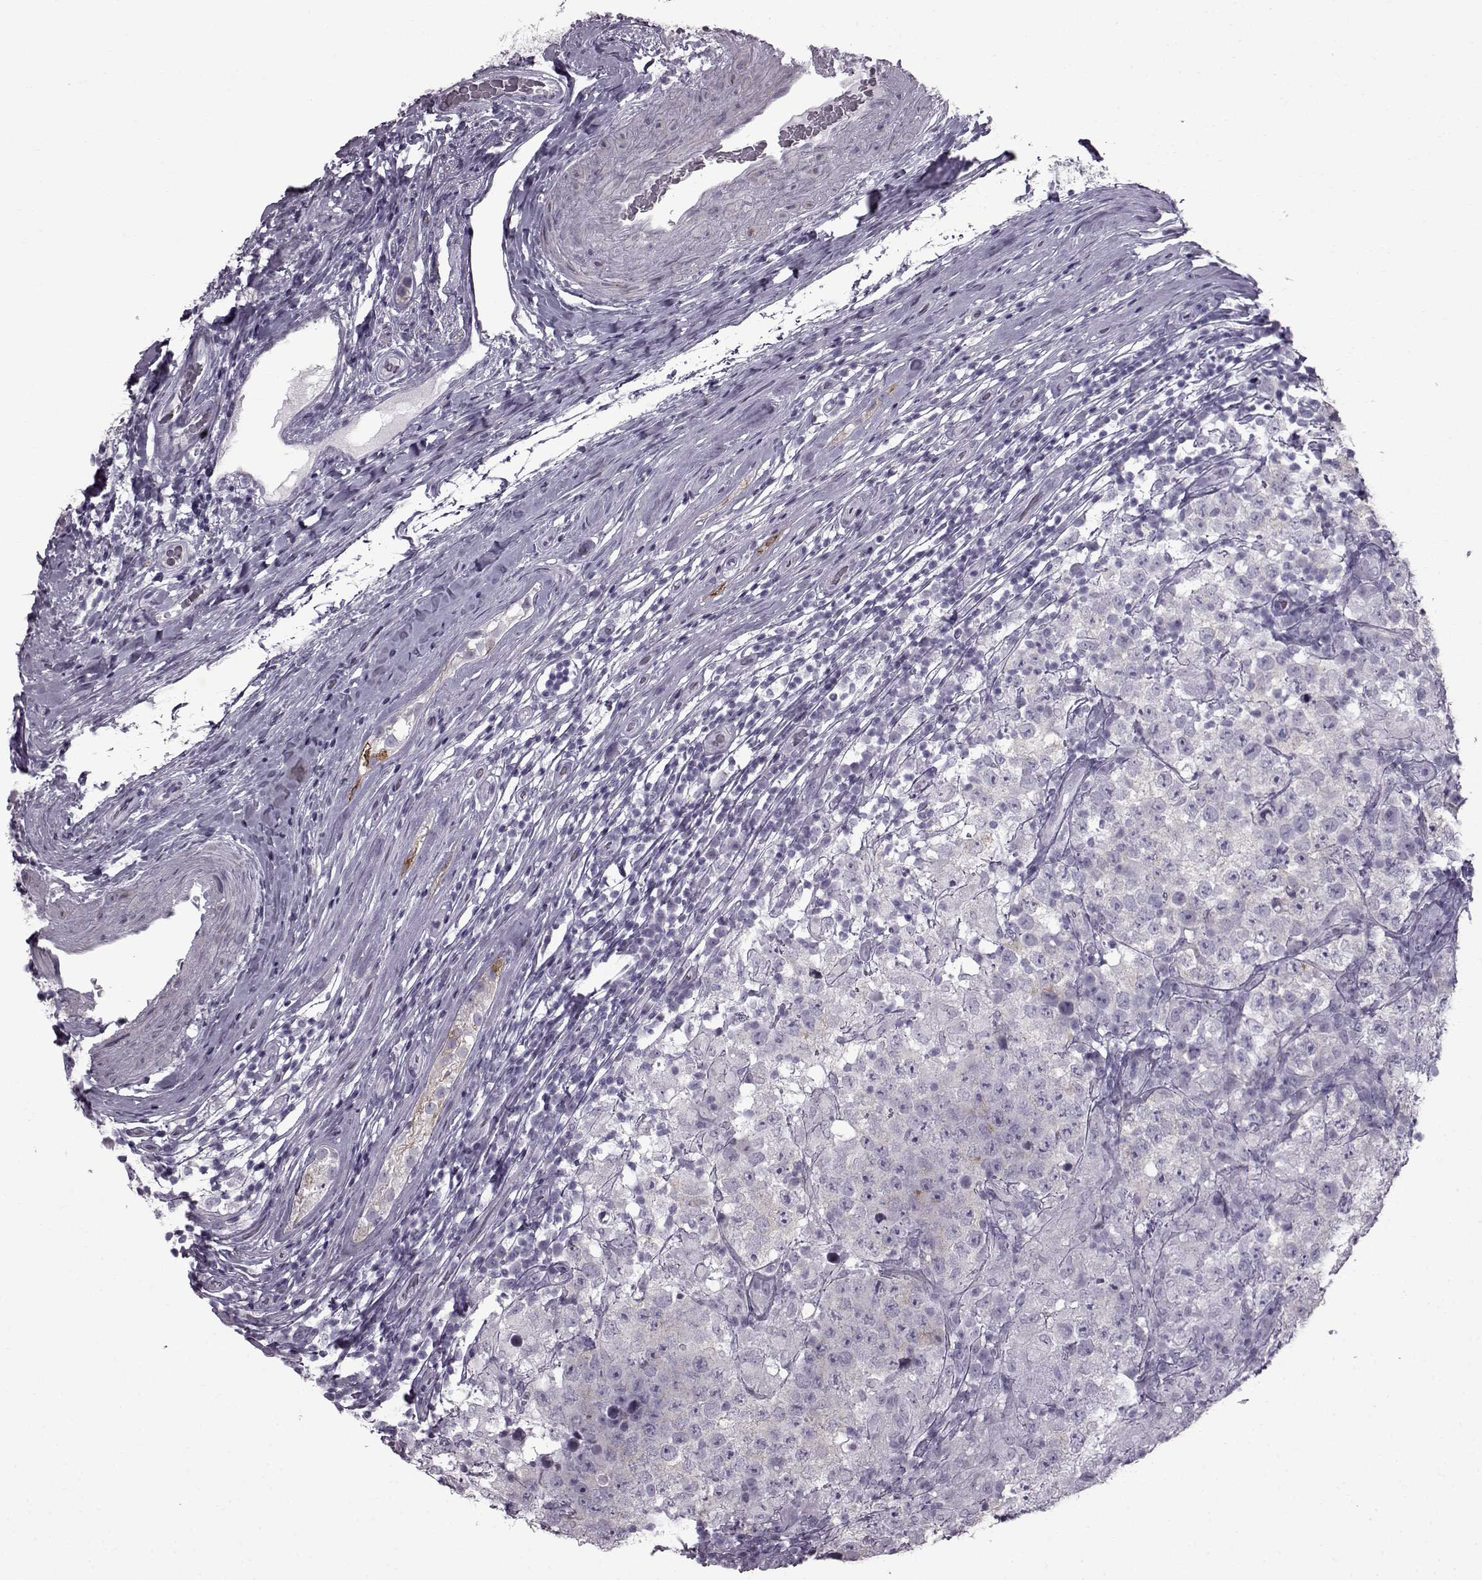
{"staining": {"intensity": "negative", "quantity": "none", "location": "none"}, "tissue": "testis cancer", "cell_type": "Tumor cells", "image_type": "cancer", "snomed": [{"axis": "morphology", "description": "Seminoma, NOS"}, {"axis": "morphology", "description": "Carcinoma, Embryonal, NOS"}, {"axis": "topography", "description": "Testis"}], "caption": "Immunohistochemical staining of human embryonal carcinoma (testis) shows no significant positivity in tumor cells.", "gene": "SLC28A2", "patient": {"sex": "male", "age": 41}}